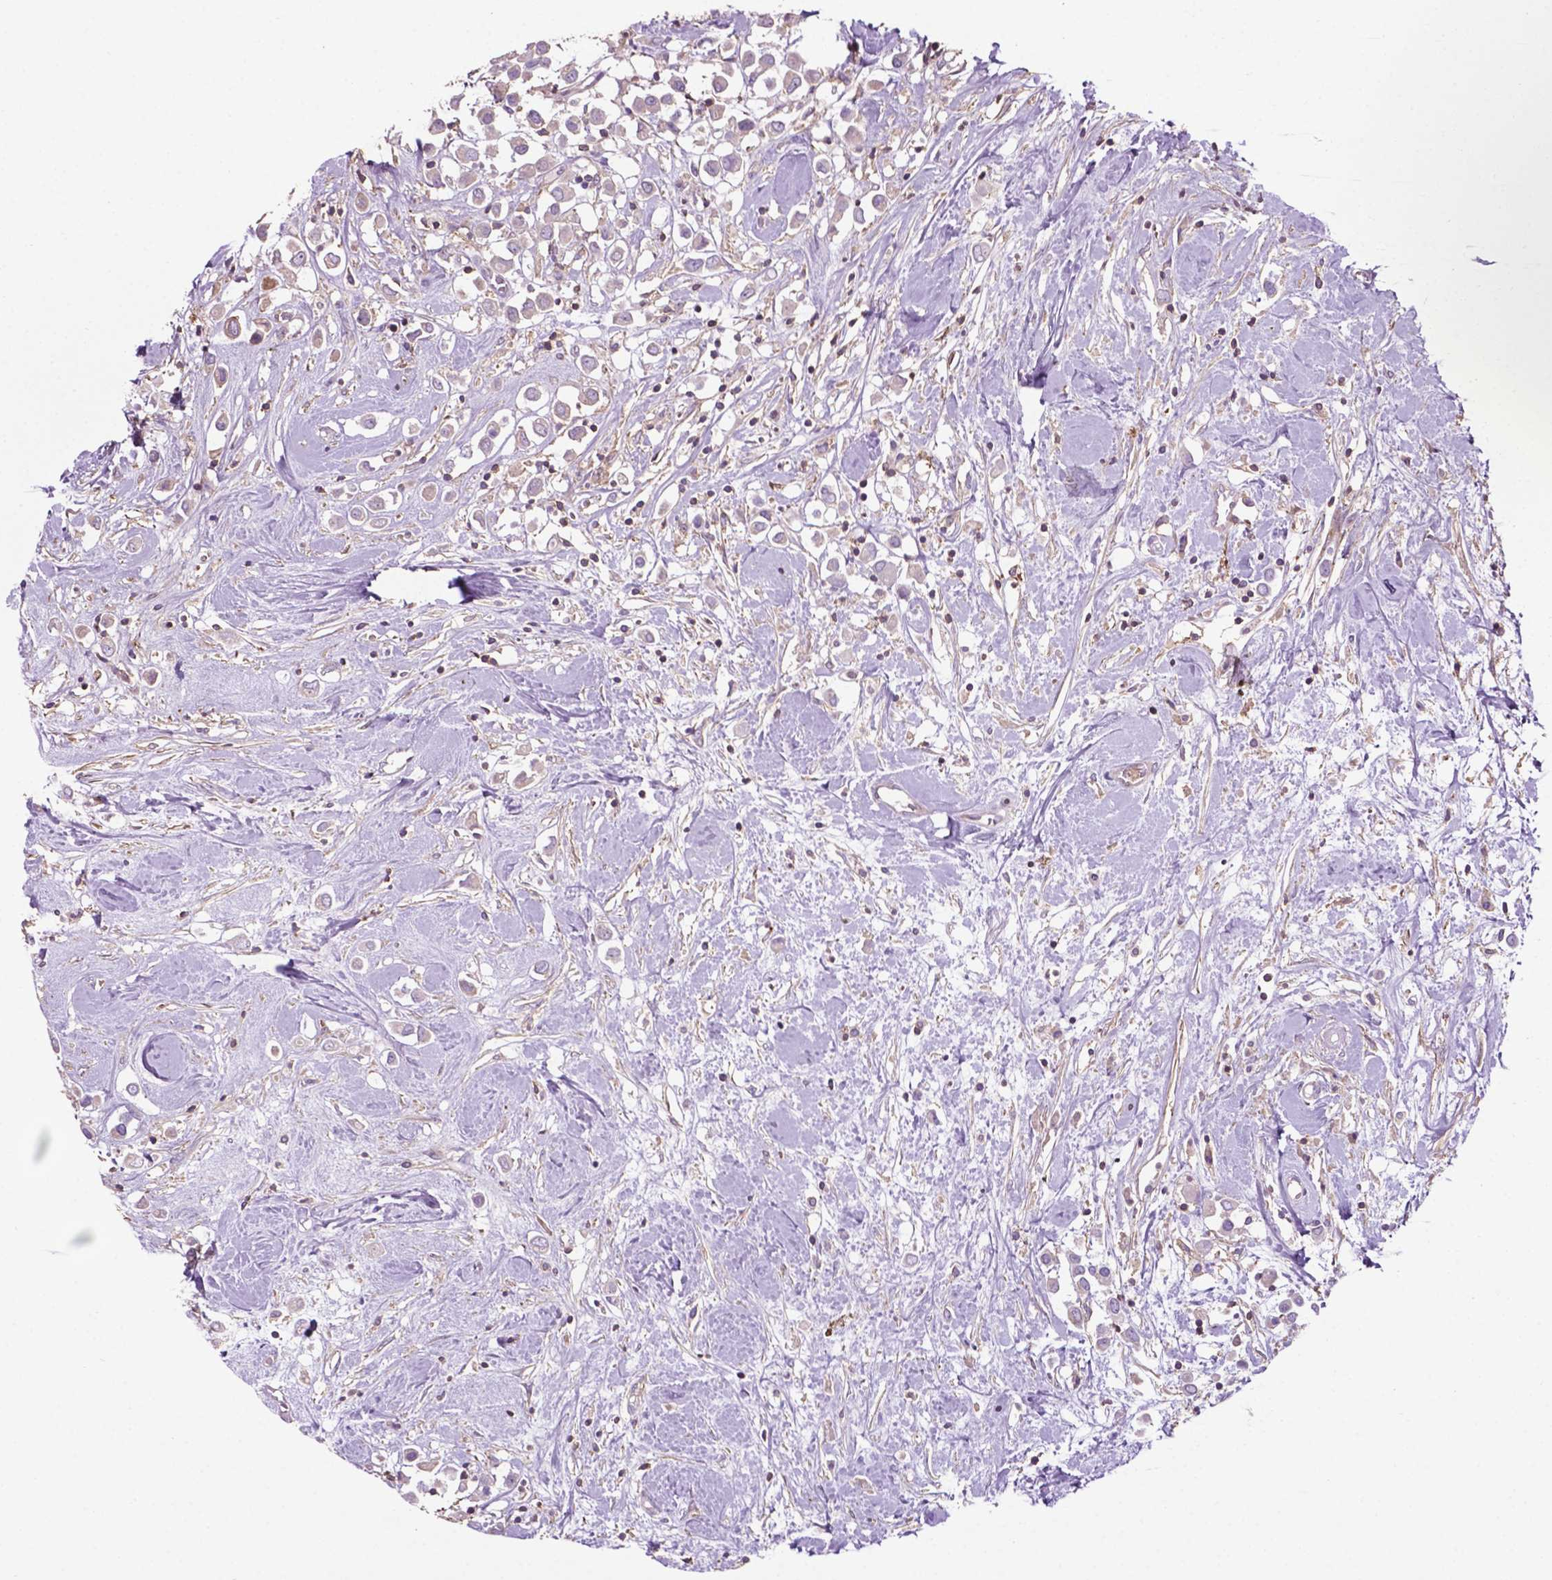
{"staining": {"intensity": "negative", "quantity": "none", "location": "none"}, "tissue": "breast cancer", "cell_type": "Tumor cells", "image_type": "cancer", "snomed": [{"axis": "morphology", "description": "Duct carcinoma"}, {"axis": "topography", "description": "Breast"}], "caption": "Intraductal carcinoma (breast) stained for a protein using IHC demonstrates no positivity tumor cells.", "gene": "BMP4", "patient": {"sex": "female", "age": 61}}